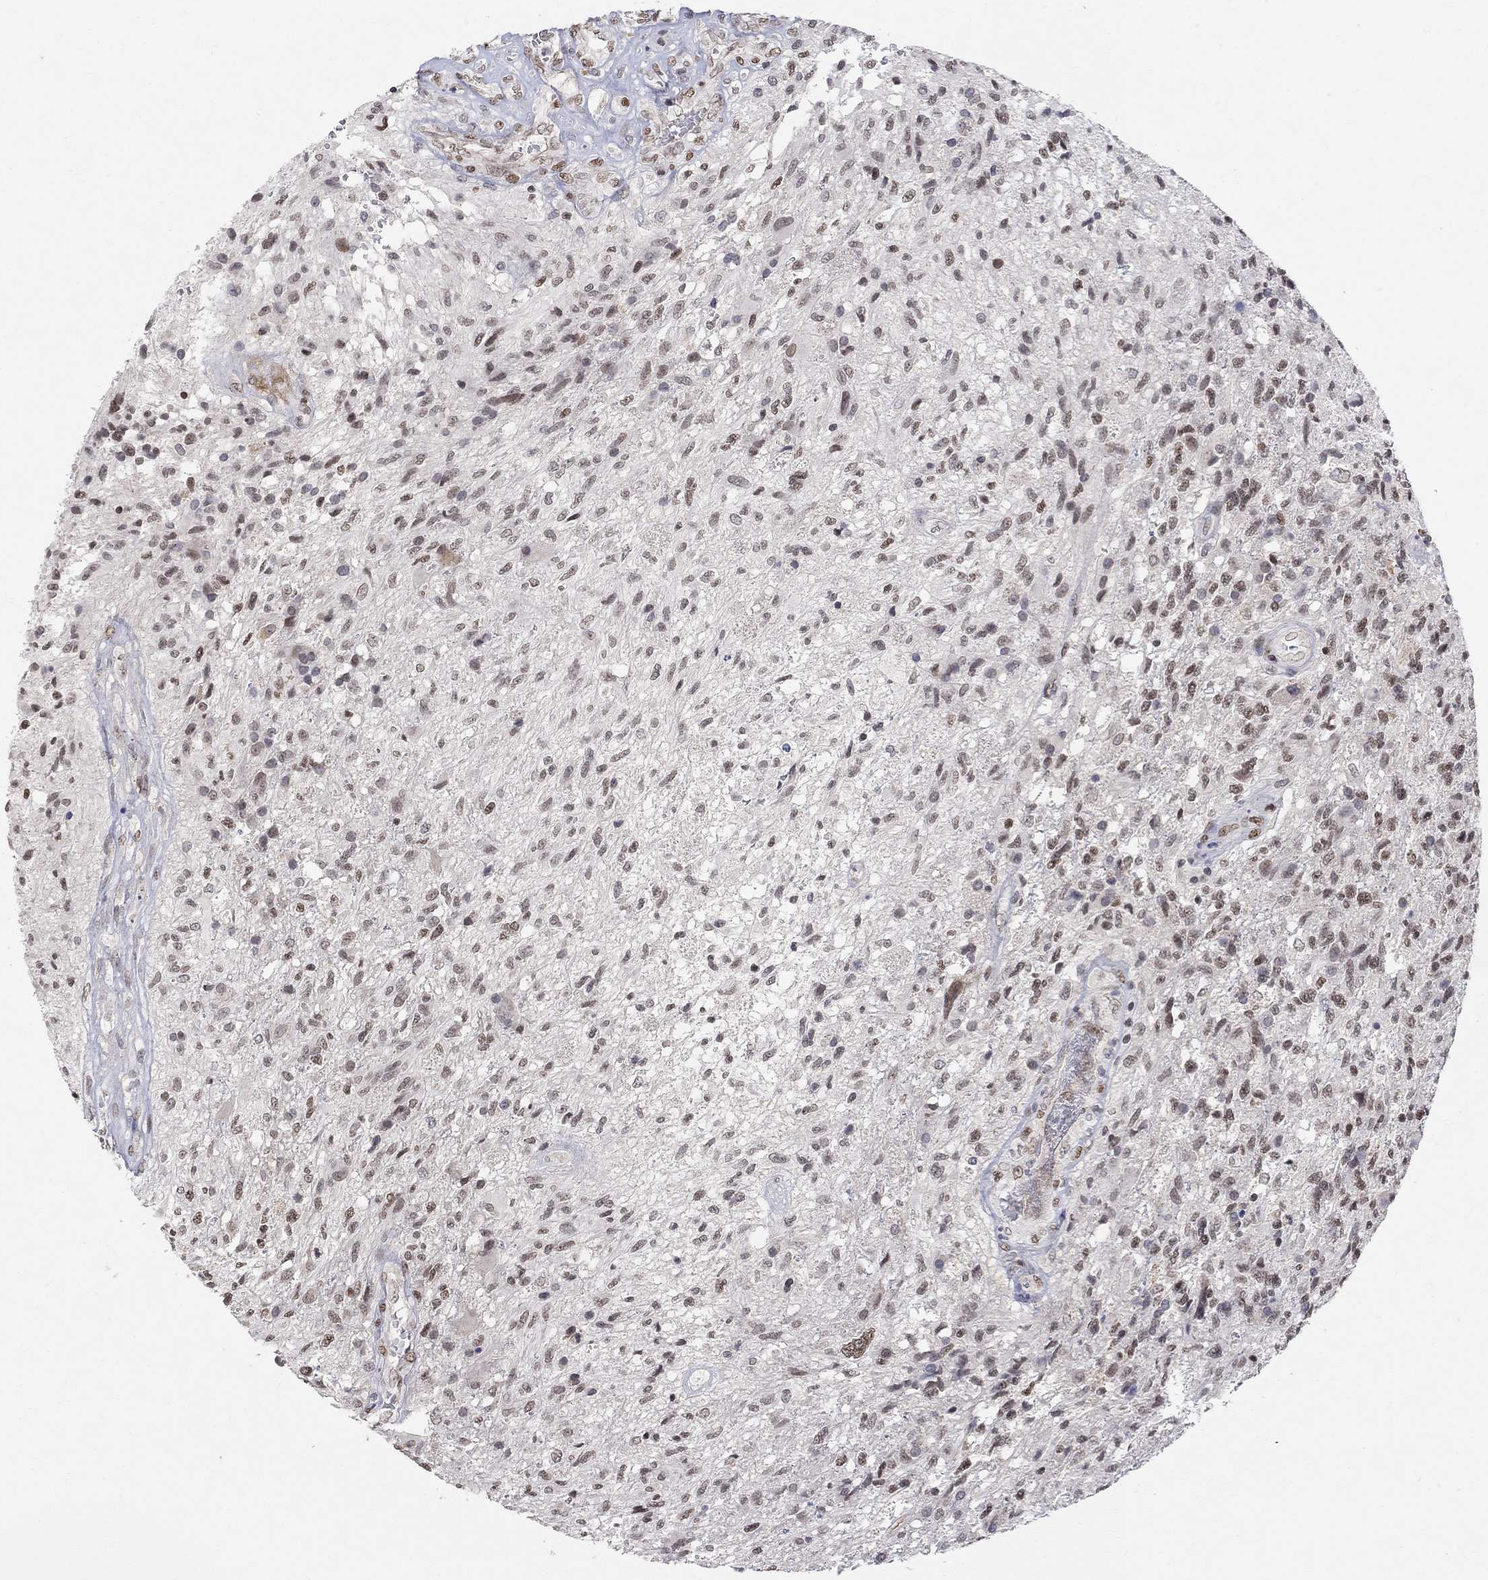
{"staining": {"intensity": "moderate", "quantity": ">75%", "location": "nuclear"}, "tissue": "glioma", "cell_type": "Tumor cells", "image_type": "cancer", "snomed": [{"axis": "morphology", "description": "Glioma, malignant, High grade"}, {"axis": "topography", "description": "Brain"}], "caption": "A high-resolution image shows immunohistochemistry staining of glioma, which demonstrates moderate nuclear staining in approximately >75% of tumor cells. The staining is performed using DAB (3,3'-diaminobenzidine) brown chromogen to label protein expression. The nuclei are counter-stained blue using hematoxylin.", "gene": "KLF12", "patient": {"sex": "male", "age": 56}}